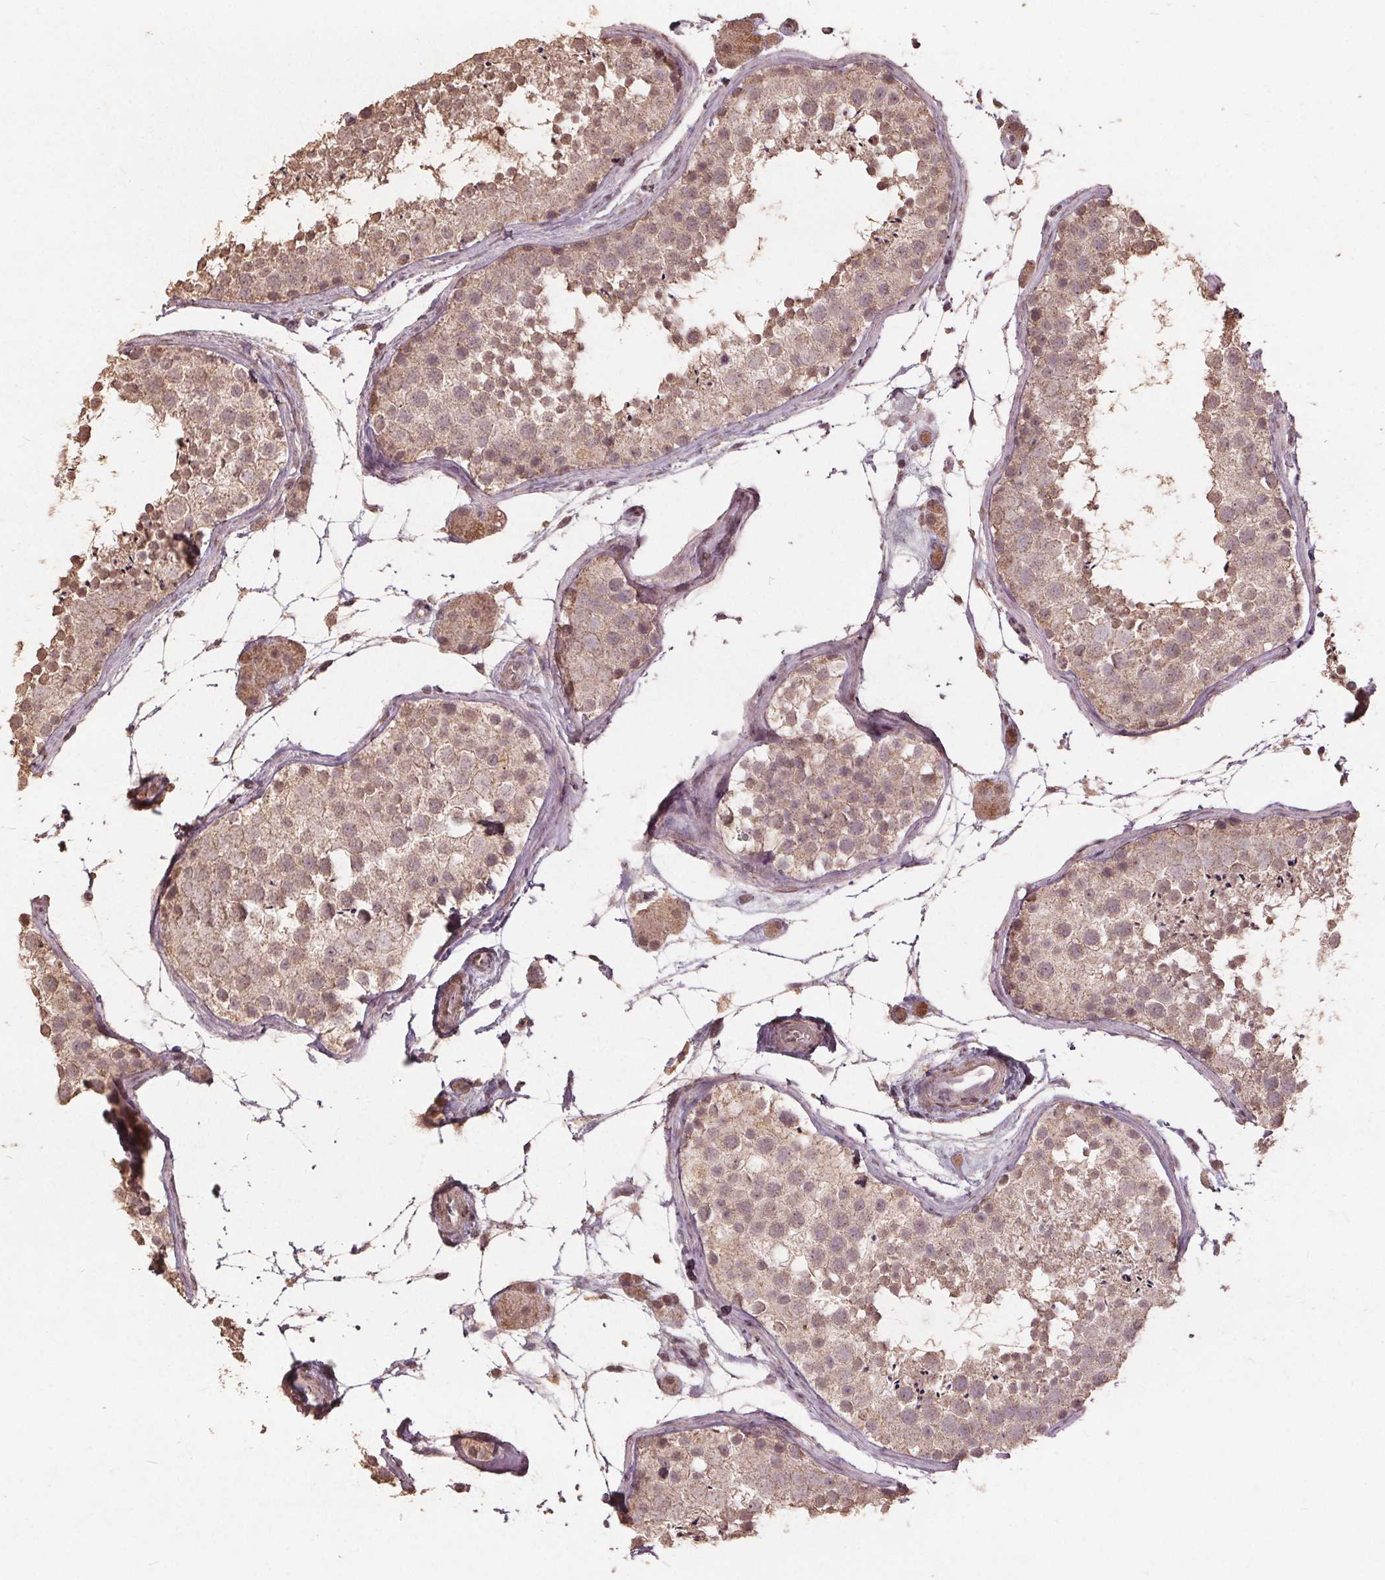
{"staining": {"intensity": "weak", "quantity": ">75%", "location": "cytoplasmic/membranous,nuclear"}, "tissue": "testis", "cell_type": "Cells in seminiferous ducts", "image_type": "normal", "snomed": [{"axis": "morphology", "description": "Normal tissue, NOS"}, {"axis": "topography", "description": "Testis"}], "caption": "Protein staining by immunohistochemistry (IHC) shows weak cytoplasmic/membranous,nuclear expression in approximately >75% of cells in seminiferous ducts in normal testis.", "gene": "DSG3", "patient": {"sex": "male", "age": 41}}